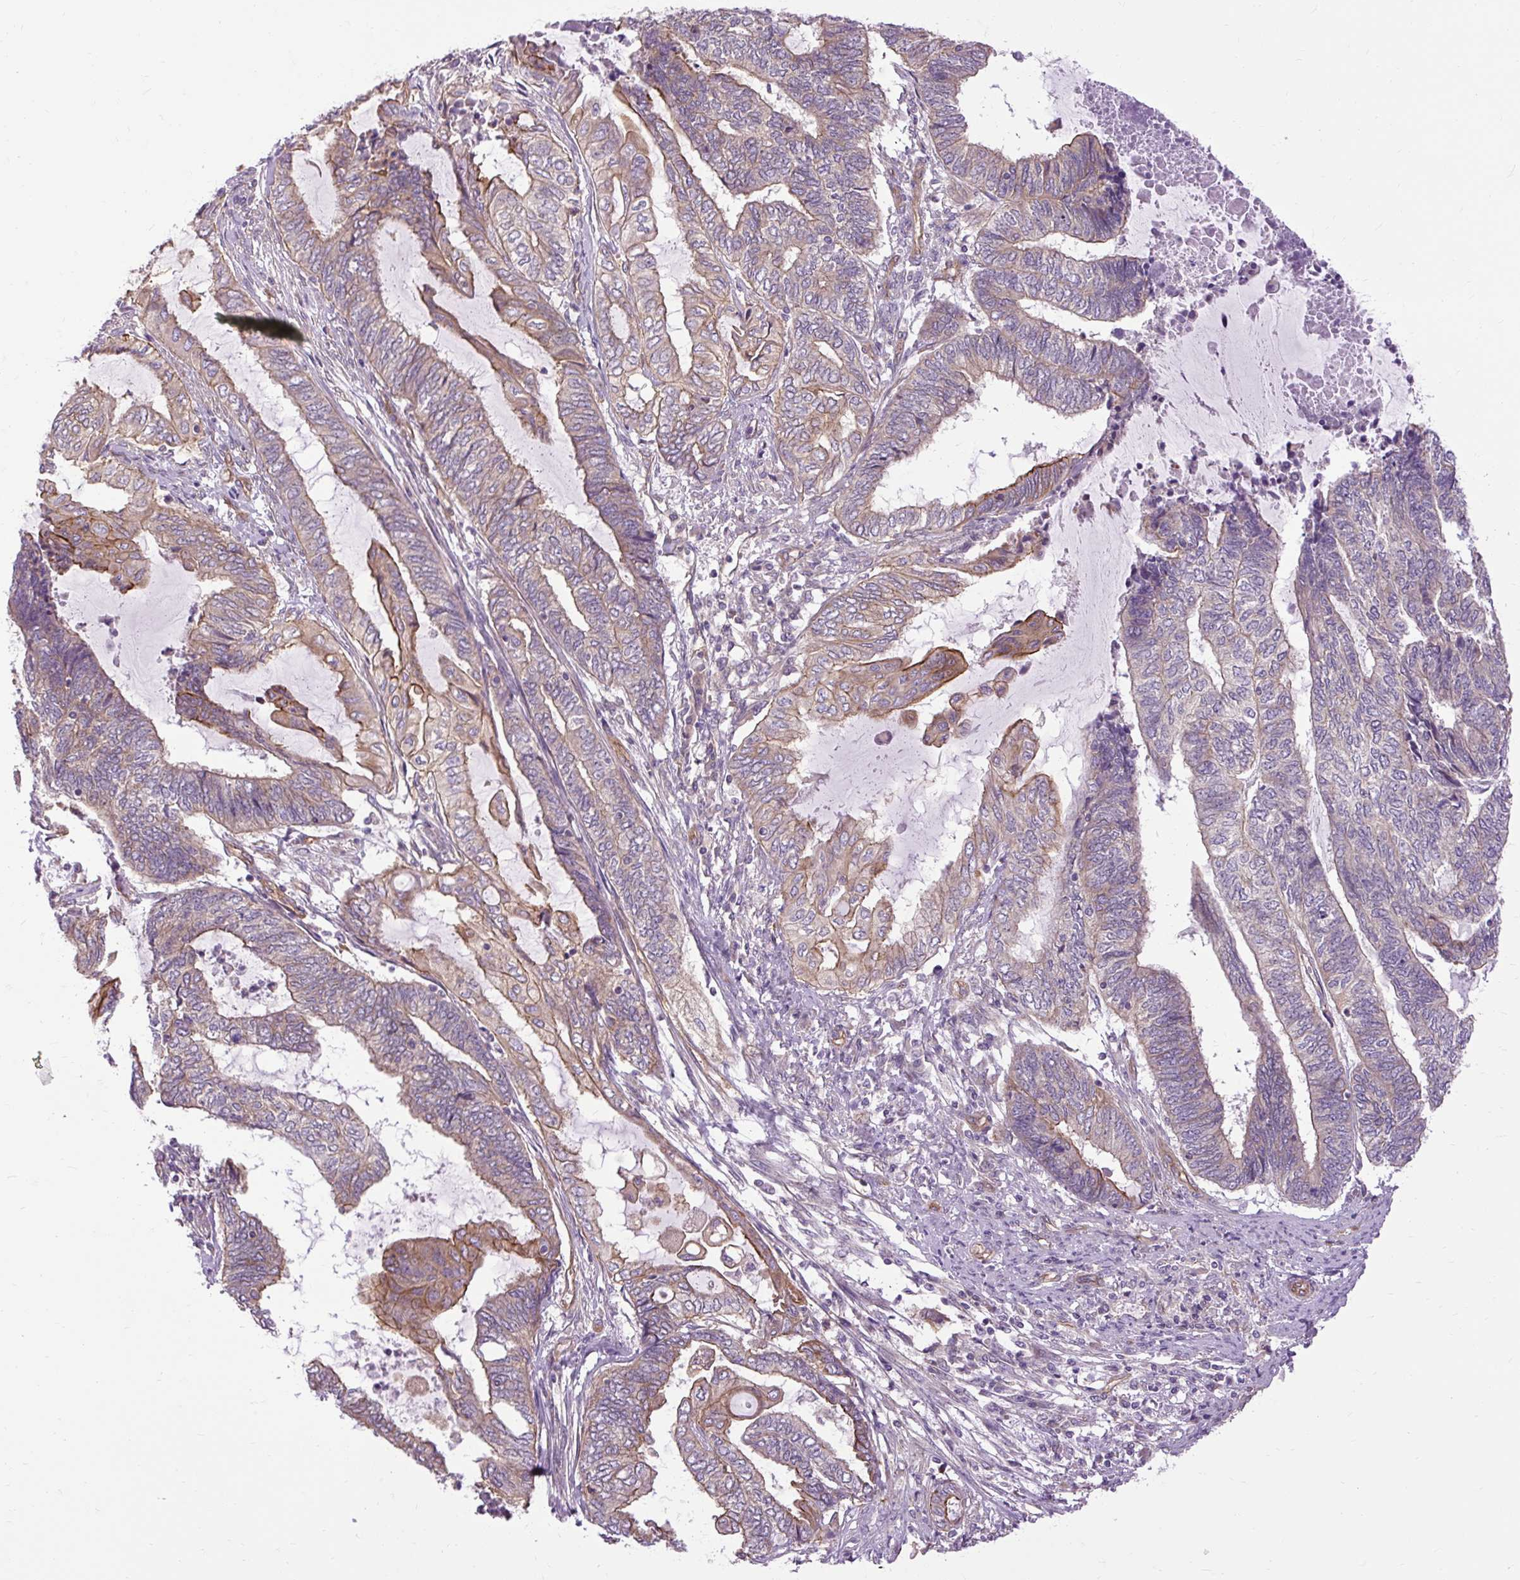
{"staining": {"intensity": "moderate", "quantity": "<25%", "location": "cytoplasmic/membranous"}, "tissue": "endometrial cancer", "cell_type": "Tumor cells", "image_type": "cancer", "snomed": [{"axis": "morphology", "description": "Adenocarcinoma, NOS"}, {"axis": "topography", "description": "Uterus"}, {"axis": "topography", "description": "Endometrium"}], "caption": "High-power microscopy captured an IHC histopathology image of endometrial cancer (adenocarcinoma), revealing moderate cytoplasmic/membranous expression in about <25% of tumor cells.", "gene": "CCDC93", "patient": {"sex": "female", "age": 70}}